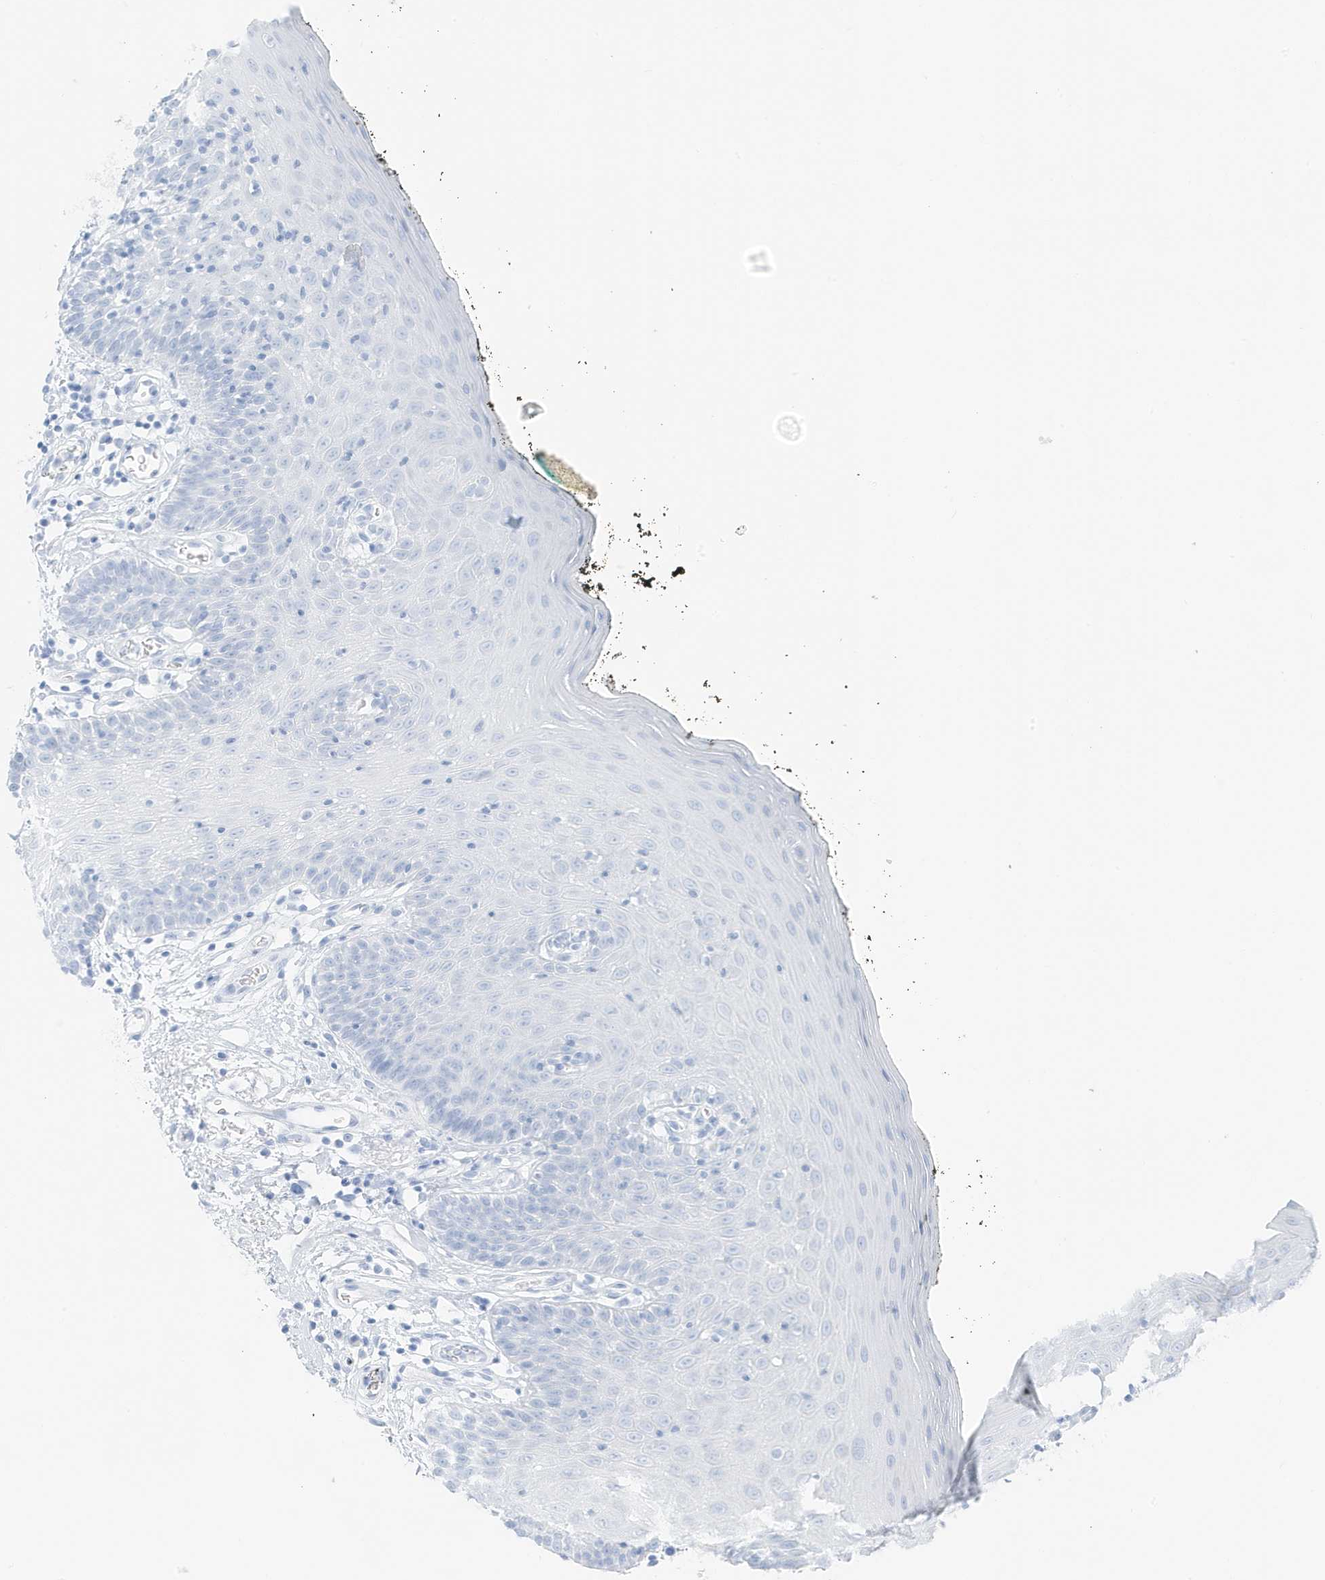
{"staining": {"intensity": "negative", "quantity": "none", "location": "none"}, "tissue": "oral mucosa", "cell_type": "Squamous epithelial cells", "image_type": "normal", "snomed": [{"axis": "morphology", "description": "Normal tissue, NOS"}, {"axis": "topography", "description": "Oral tissue"}], "caption": "This is an immunohistochemistry photomicrograph of normal human oral mucosa. There is no expression in squamous epithelial cells.", "gene": "SLC22A13", "patient": {"sex": "male", "age": 74}}